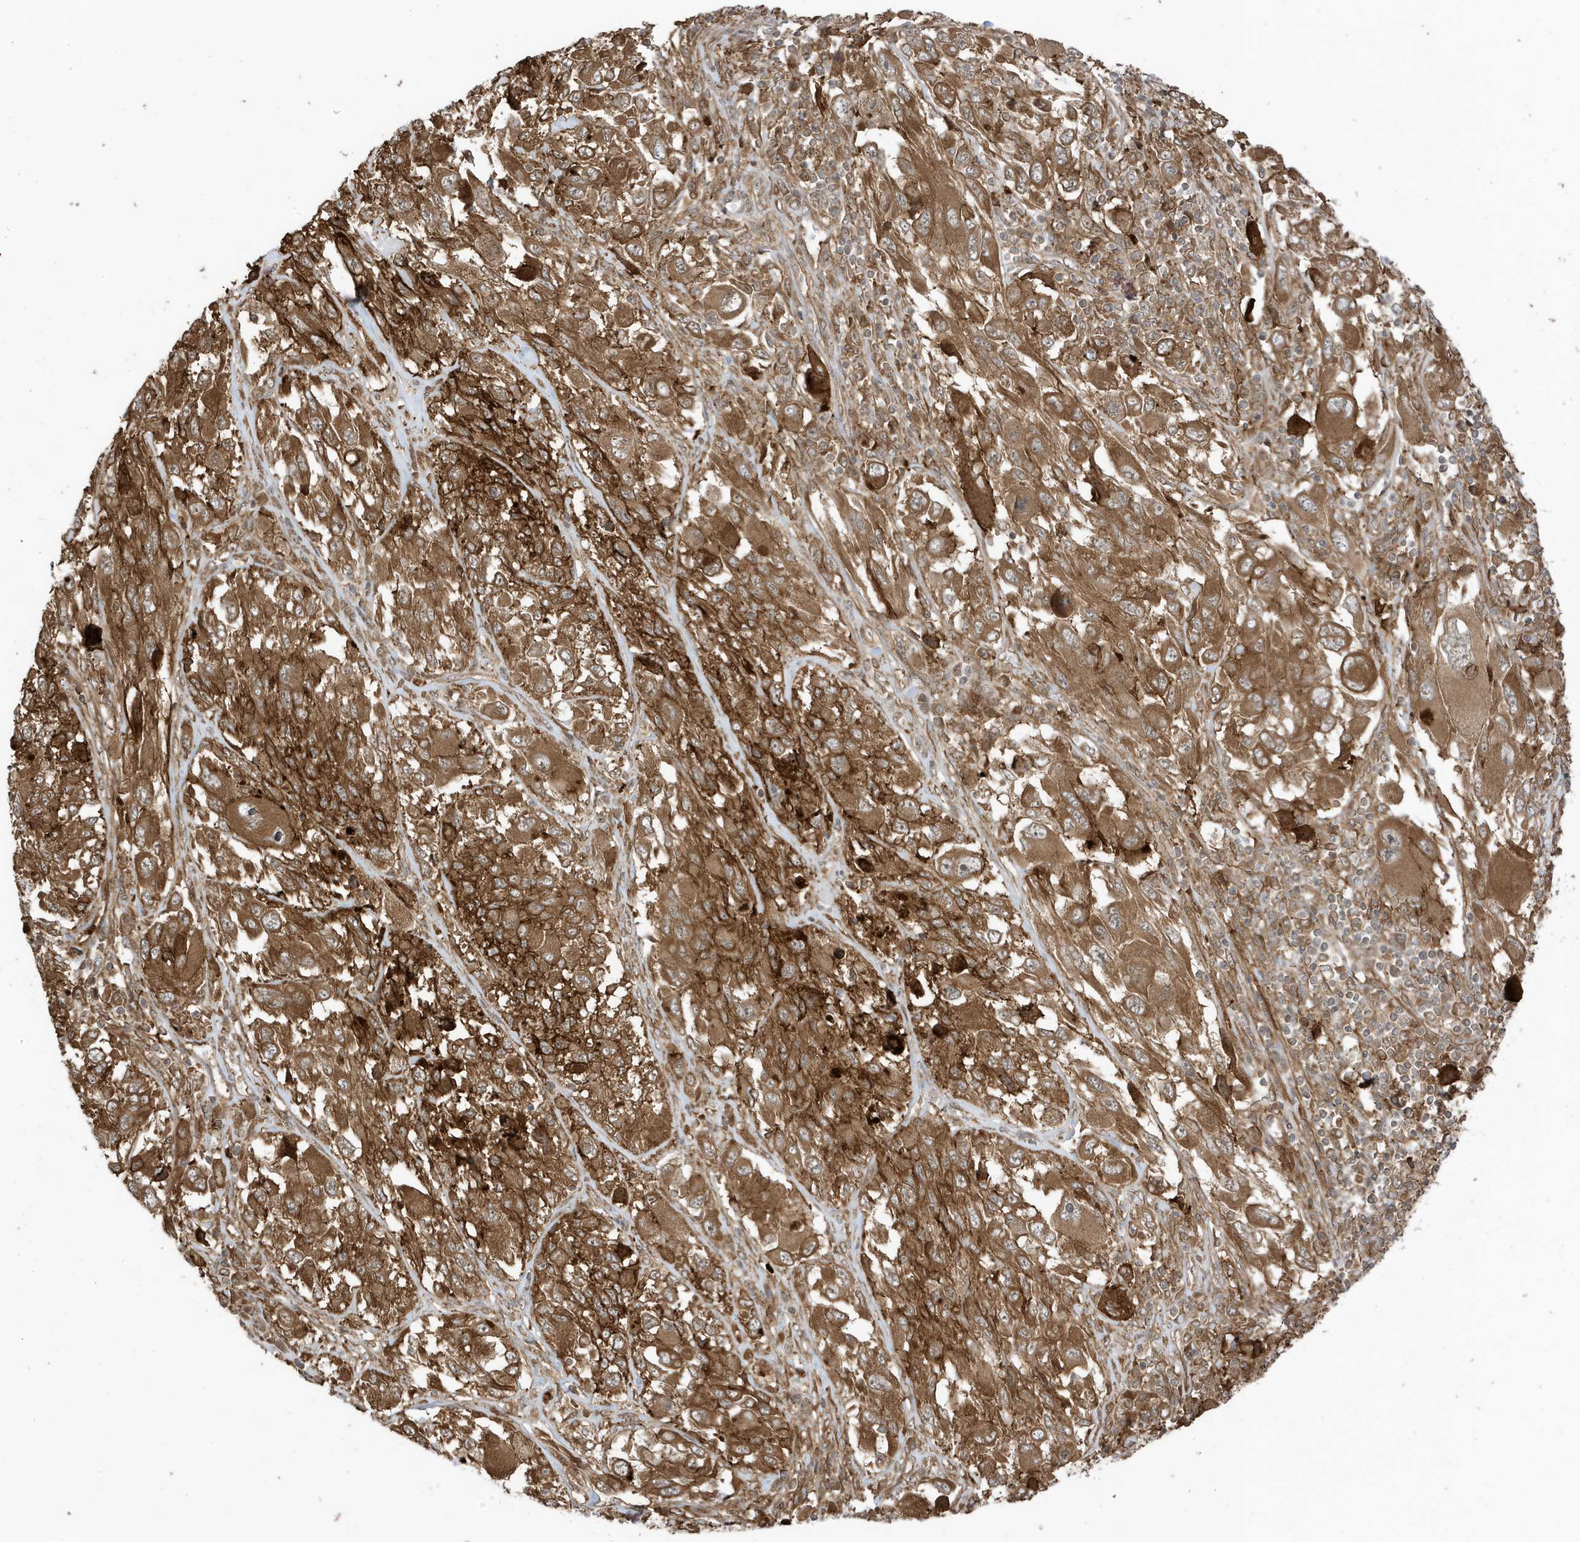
{"staining": {"intensity": "moderate", "quantity": ">75%", "location": "cytoplasmic/membranous"}, "tissue": "melanoma", "cell_type": "Tumor cells", "image_type": "cancer", "snomed": [{"axis": "morphology", "description": "Malignant melanoma, NOS"}, {"axis": "topography", "description": "Skin"}], "caption": "IHC (DAB) staining of human malignant melanoma demonstrates moderate cytoplasmic/membranous protein expression in approximately >75% of tumor cells.", "gene": "CDC42EP3", "patient": {"sex": "female", "age": 91}}